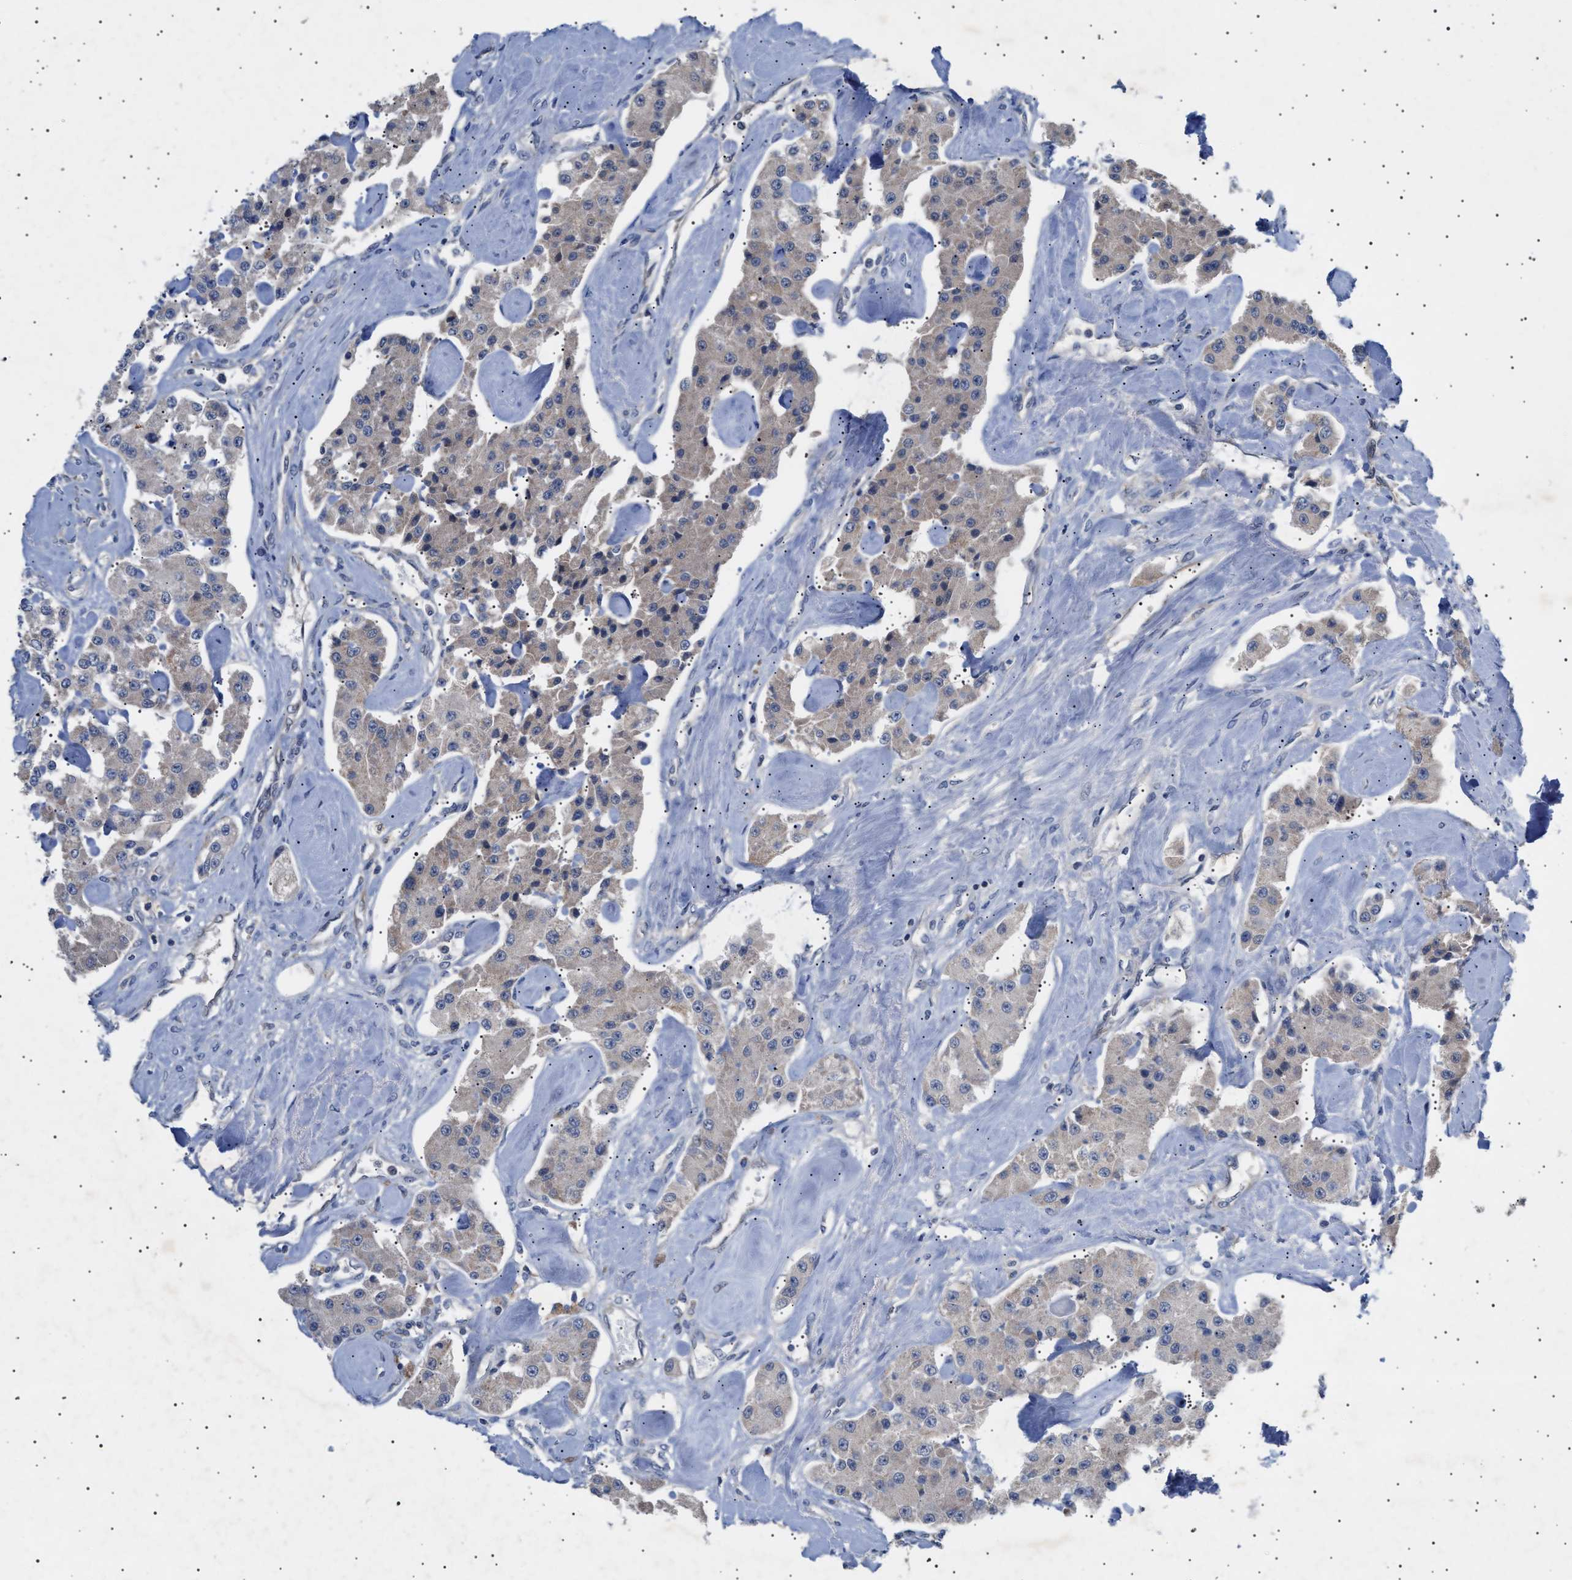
{"staining": {"intensity": "weak", "quantity": "25%-75%", "location": "cytoplasmic/membranous"}, "tissue": "carcinoid", "cell_type": "Tumor cells", "image_type": "cancer", "snomed": [{"axis": "morphology", "description": "Carcinoid, malignant, NOS"}, {"axis": "topography", "description": "Pancreas"}], "caption": "Carcinoid stained with DAB (3,3'-diaminobenzidine) IHC displays low levels of weak cytoplasmic/membranous positivity in about 25%-75% of tumor cells.", "gene": "SIRT5", "patient": {"sex": "male", "age": 41}}